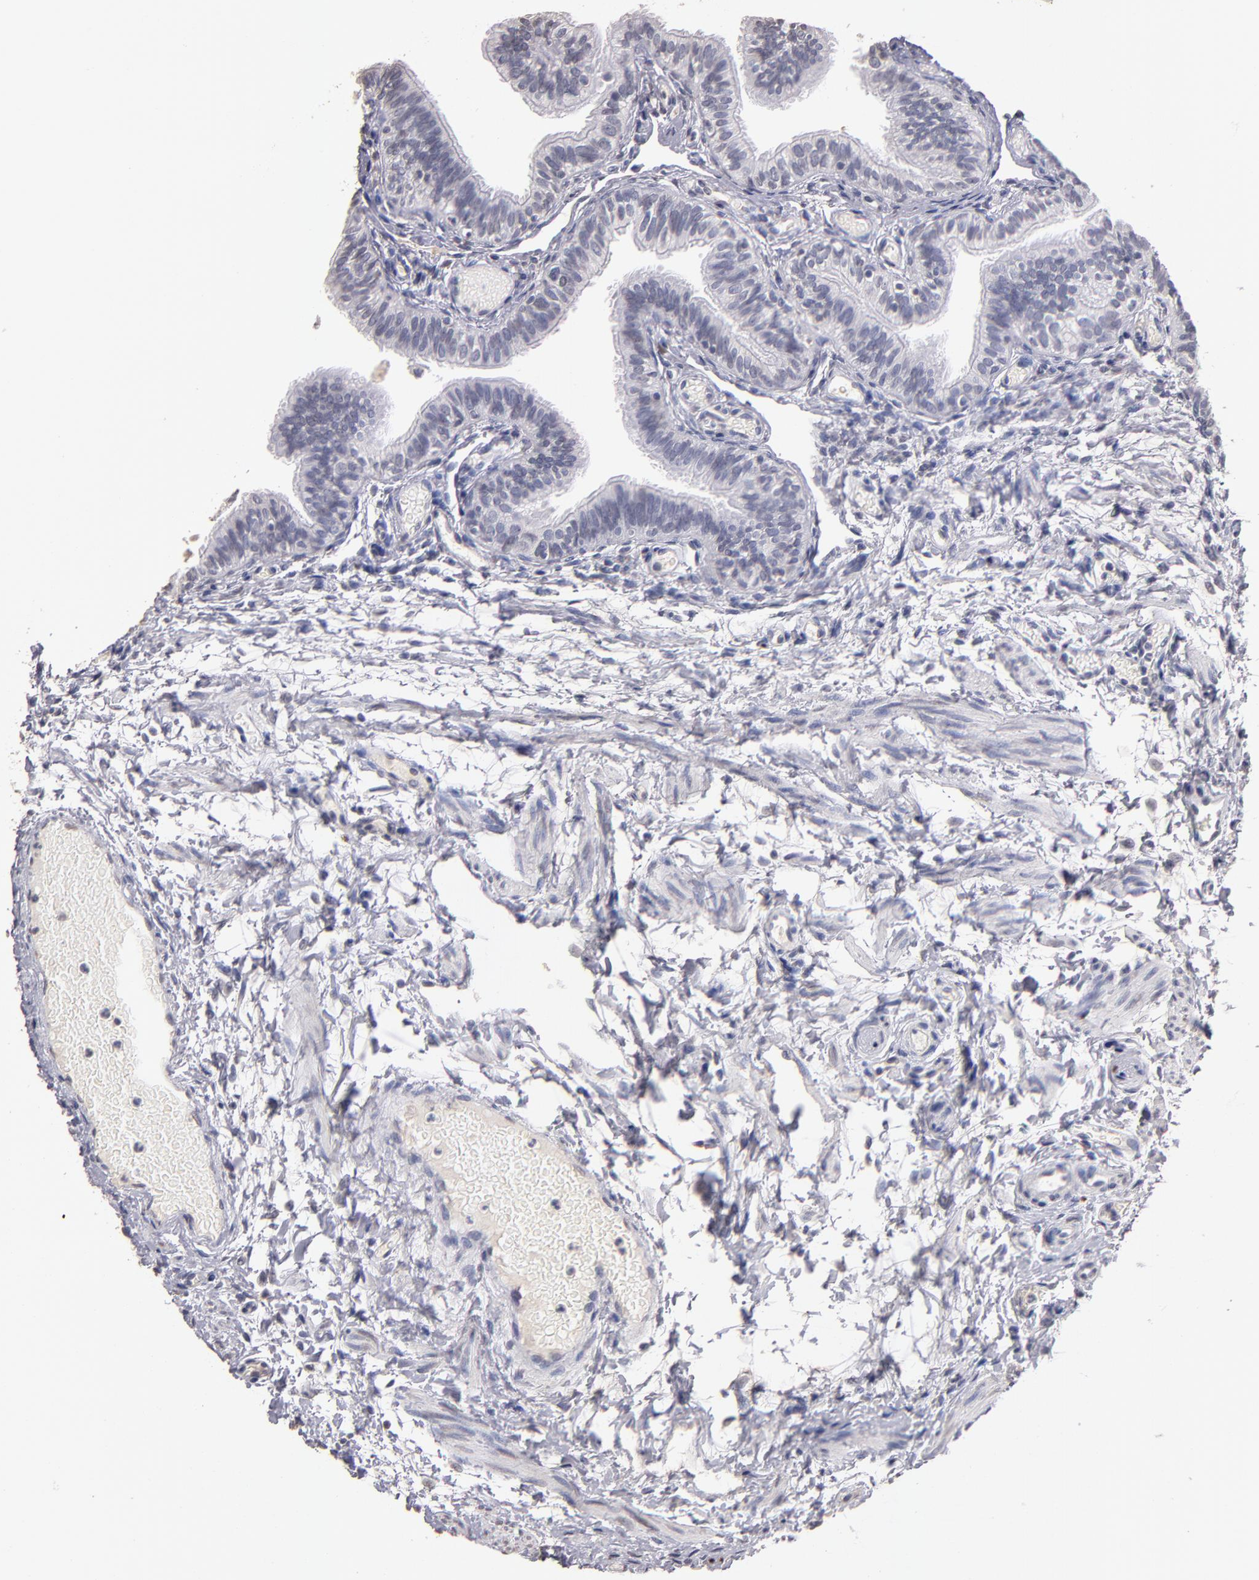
{"staining": {"intensity": "negative", "quantity": "none", "location": "none"}, "tissue": "fallopian tube", "cell_type": "Glandular cells", "image_type": "normal", "snomed": [{"axis": "morphology", "description": "Normal tissue, NOS"}, {"axis": "morphology", "description": "Dermoid, NOS"}, {"axis": "topography", "description": "Fallopian tube"}], "caption": "This is a photomicrograph of IHC staining of unremarkable fallopian tube, which shows no expression in glandular cells.", "gene": "SOX10", "patient": {"sex": "female", "age": 33}}